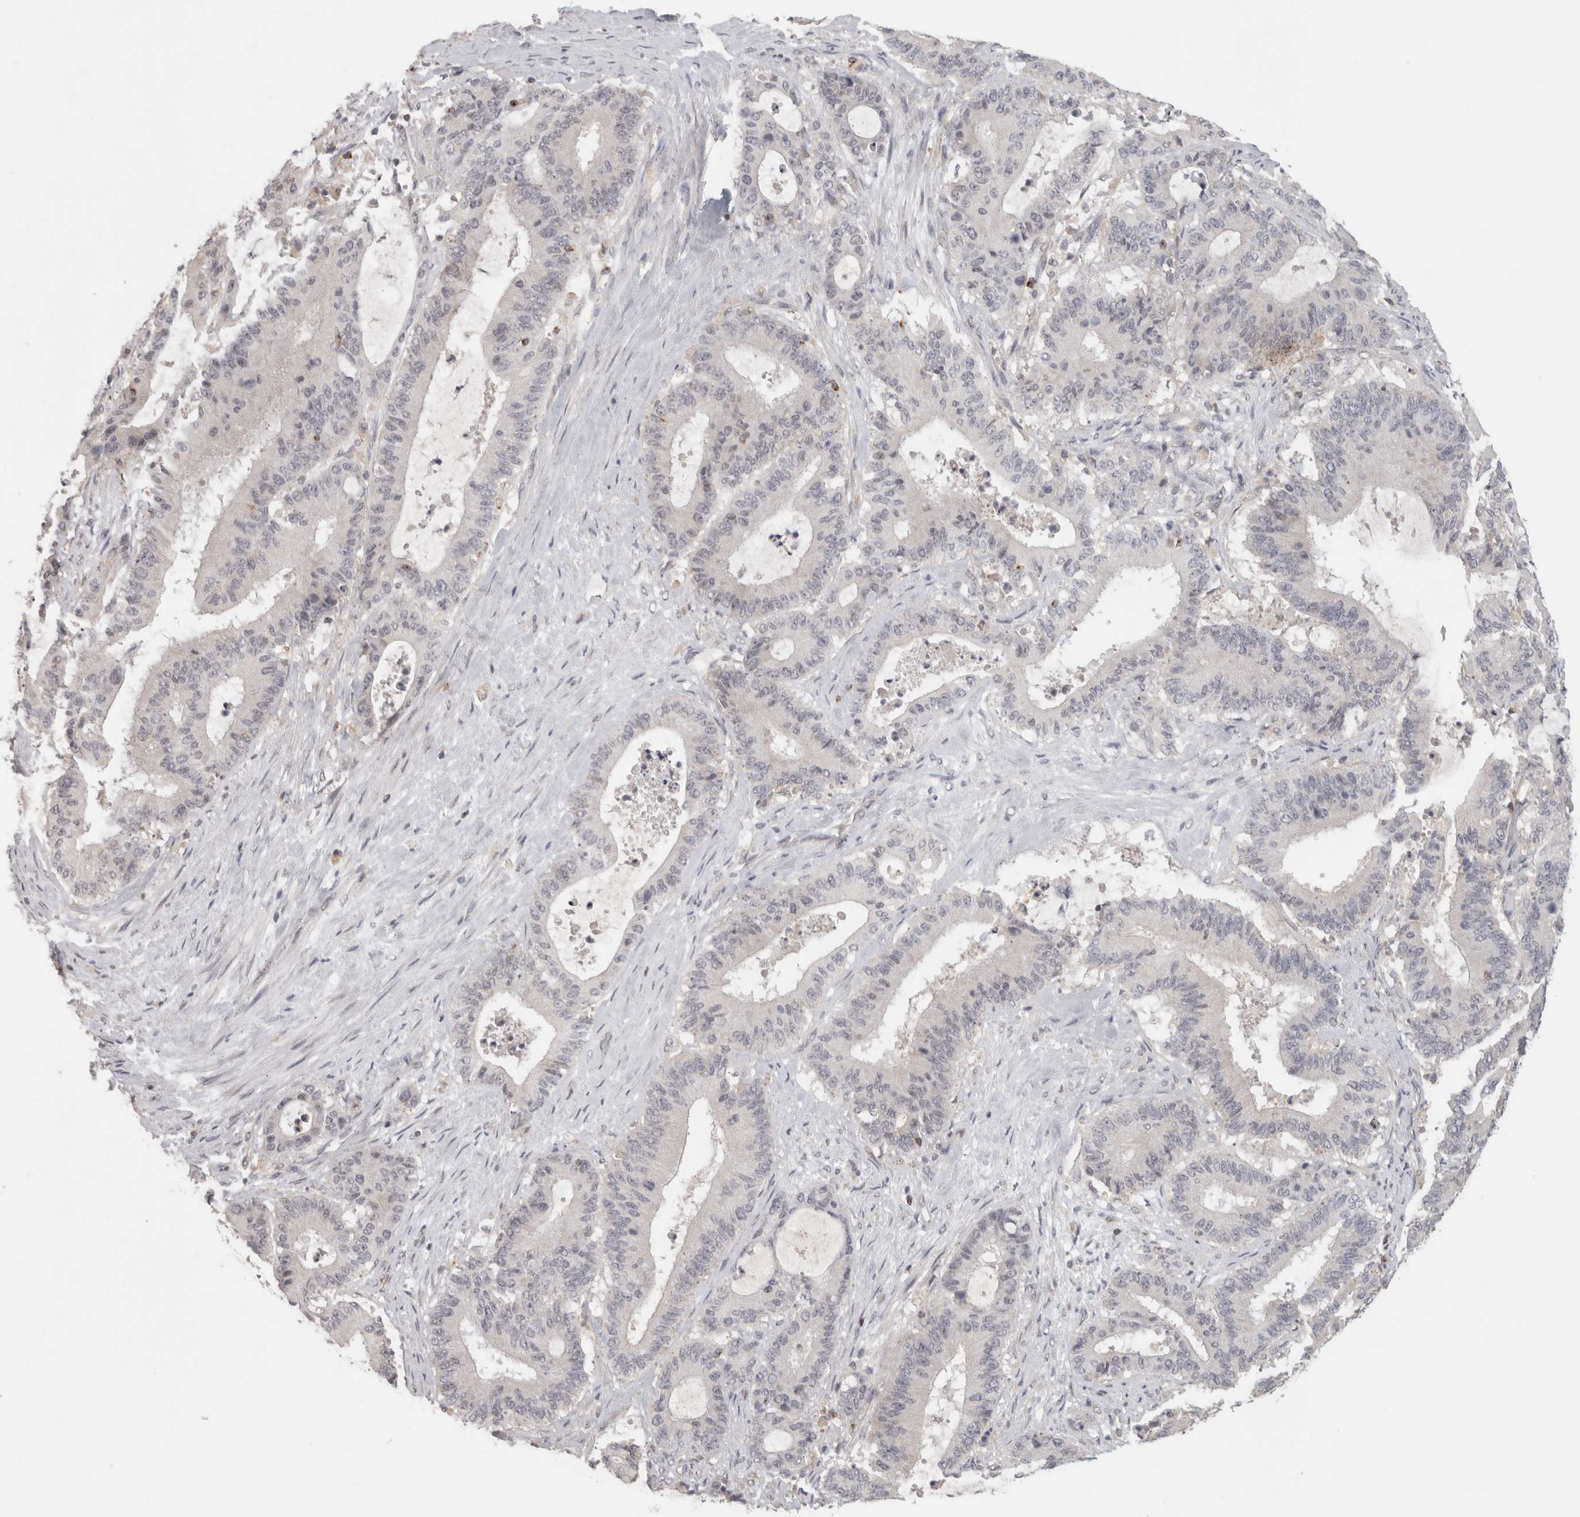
{"staining": {"intensity": "negative", "quantity": "none", "location": "none"}, "tissue": "liver cancer", "cell_type": "Tumor cells", "image_type": "cancer", "snomed": [{"axis": "morphology", "description": "Cholangiocarcinoma"}, {"axis": "topography", "description": "Liver"}], "caption": "Liver cancer (cholangiocarcinoma) was stained to show a protein in brown. There is no significant staining in tumor cells.", "gene": "HAVCR2", "patient": {"sex": "female", "age": 73}}